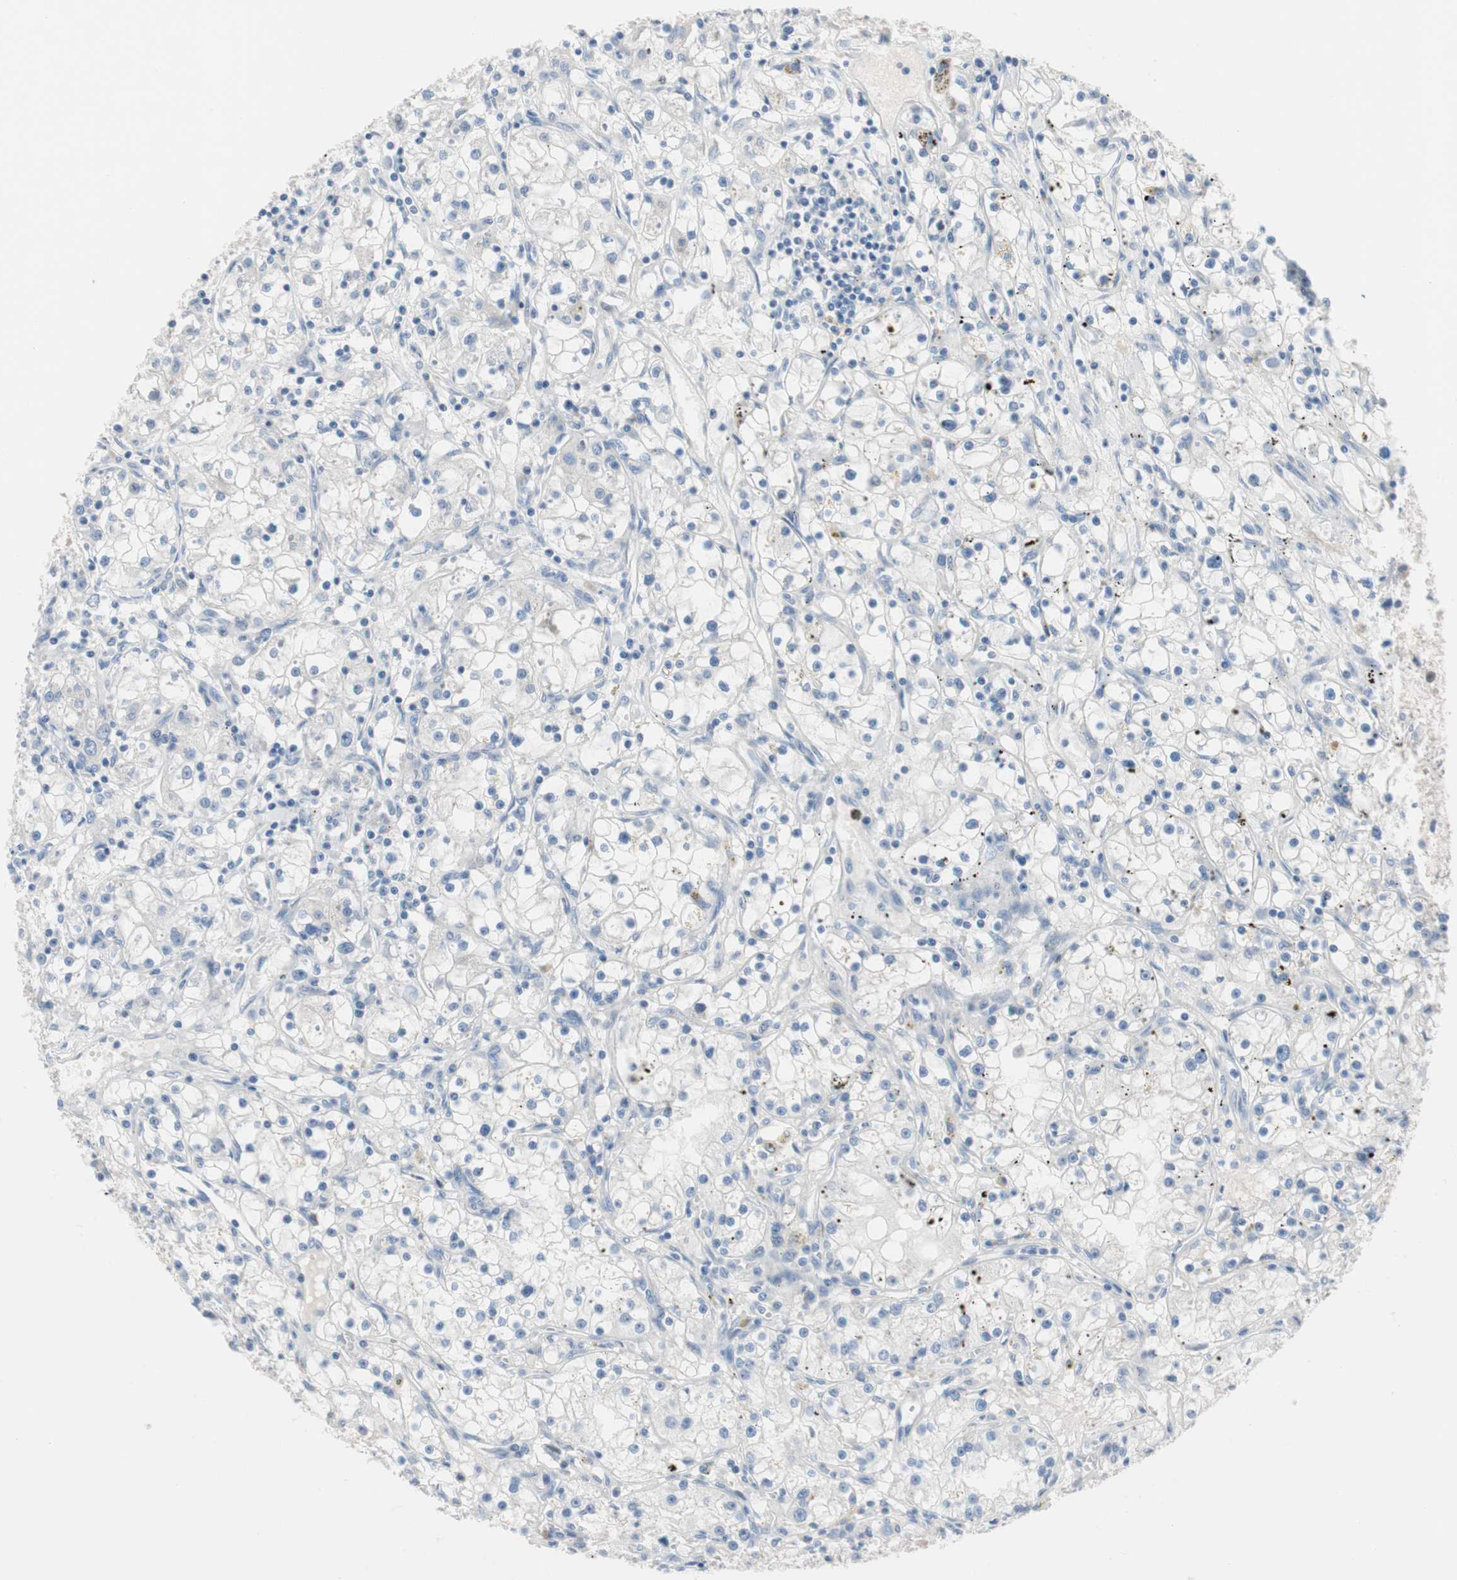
{"staining": {"intensity": "negative", "quantity": "none", "location": "none"}, "tissue": "renal cancer", "cell_type": "Tumor cells", "image_type": "cancer", "snomed": [{"axis": "morphology", "description": "Adenocarcinoma, NOS"}, {"axis": "topography", "description": "Kidney"}], "caption": "Renal cancer stained for a protein using immunohistochemistry (IHC) displays no expression tumor cells.", "gene": "ULBP1", "patient": {"sex": "male", "age": 56}}